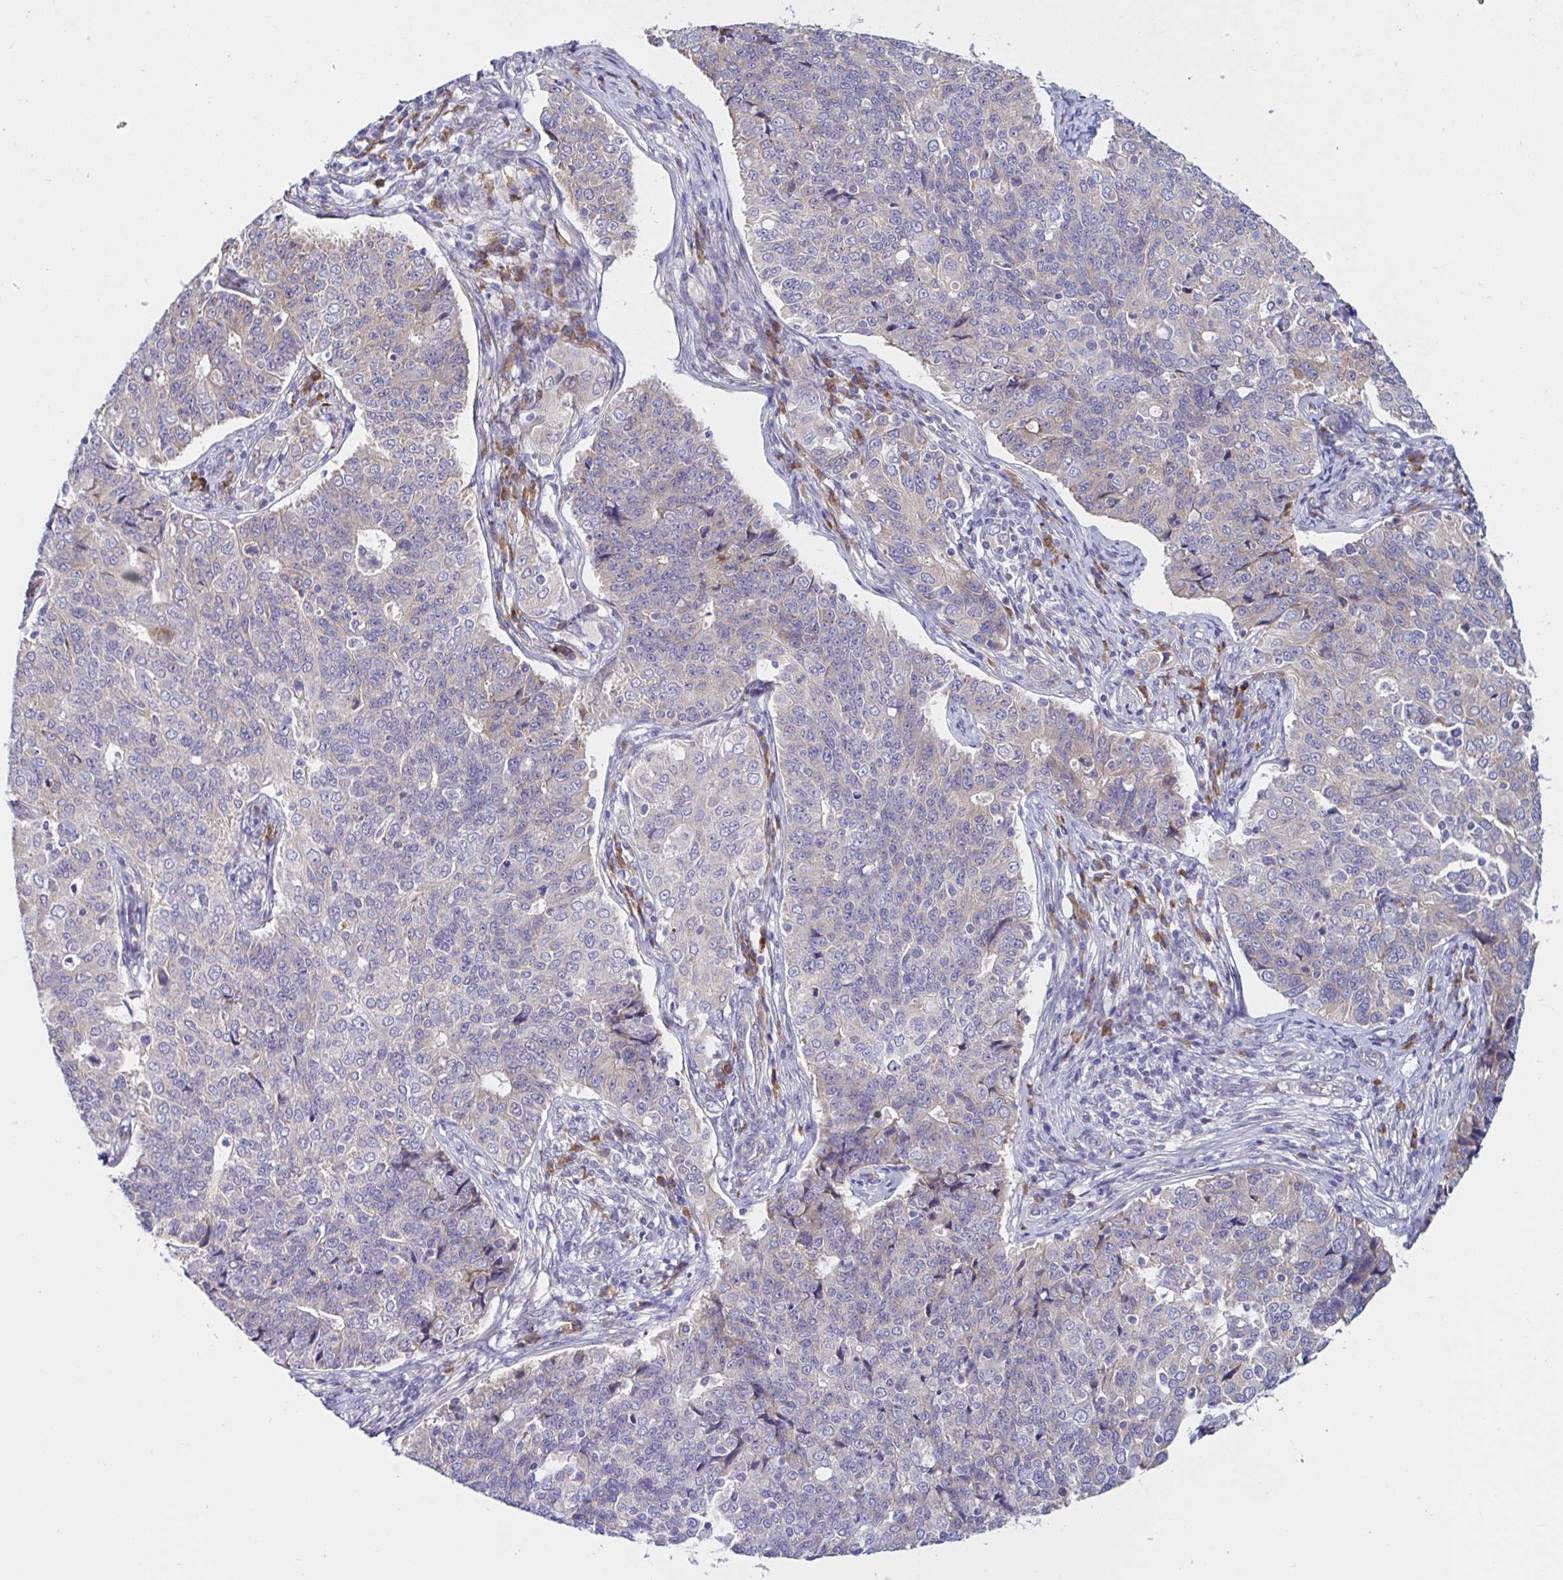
{"staining": {"intensity": "negative", "quantity": "none", "location": "none"}, "tissue": "endometrial cancer", "cell_type": "Tumor cells", "image_type": "cancer", "snomed": [{"axis": "morphology", "description": "Adenocarcinoma, NOS"}, {"axis": "topography", "description": "Endometrium"}], "caption": "High power microscopy histopathology image of an immunohistochemistry (IHC) histopathology image of endometrial cancer (adenocarcinoma), revealing no significant expression in tumor cells.", "gene": "VSIG2", "patient": {"sex": "female", "age": 43}}